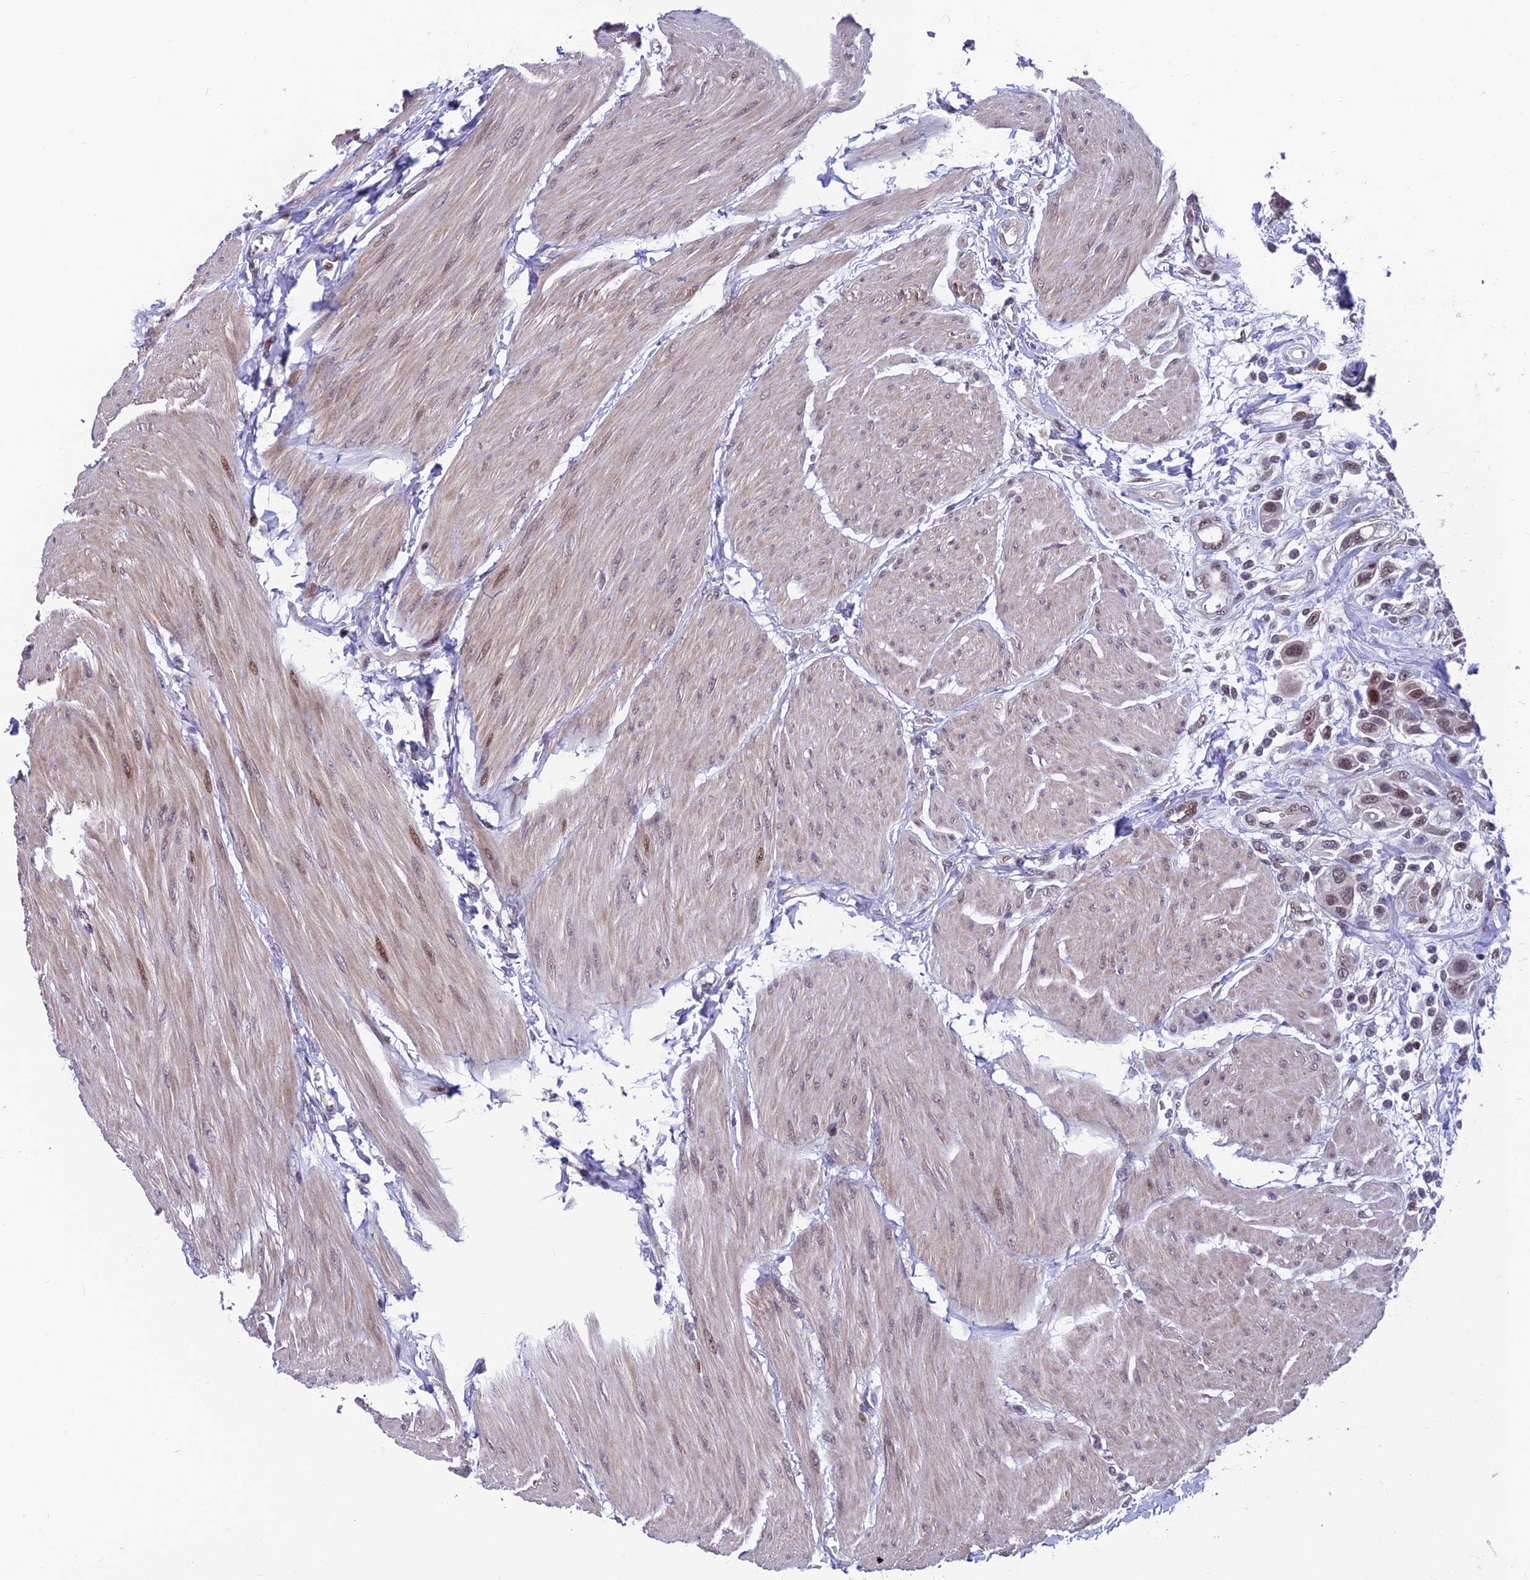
{"staining": {"intensity": "moderate", "quantity": "<25%", "location": "nuclear"}, "tissue": "urothelial cancer", "cell_type": "Tumor cells", "image_type": "cancer", "snomed": [{"axis": "morphology", "description": "Urothelial carcinoma, High grade"}, {"axis": "topography", "description": "Urinary bladder"}], "caption": "Protein analysis of urothelial cancer tissue demonstrates moderate nuclear expression in about <25% of tumor cells.", "gene": "KIAA1191", "patient": {"sex": "male", "age": 50}}